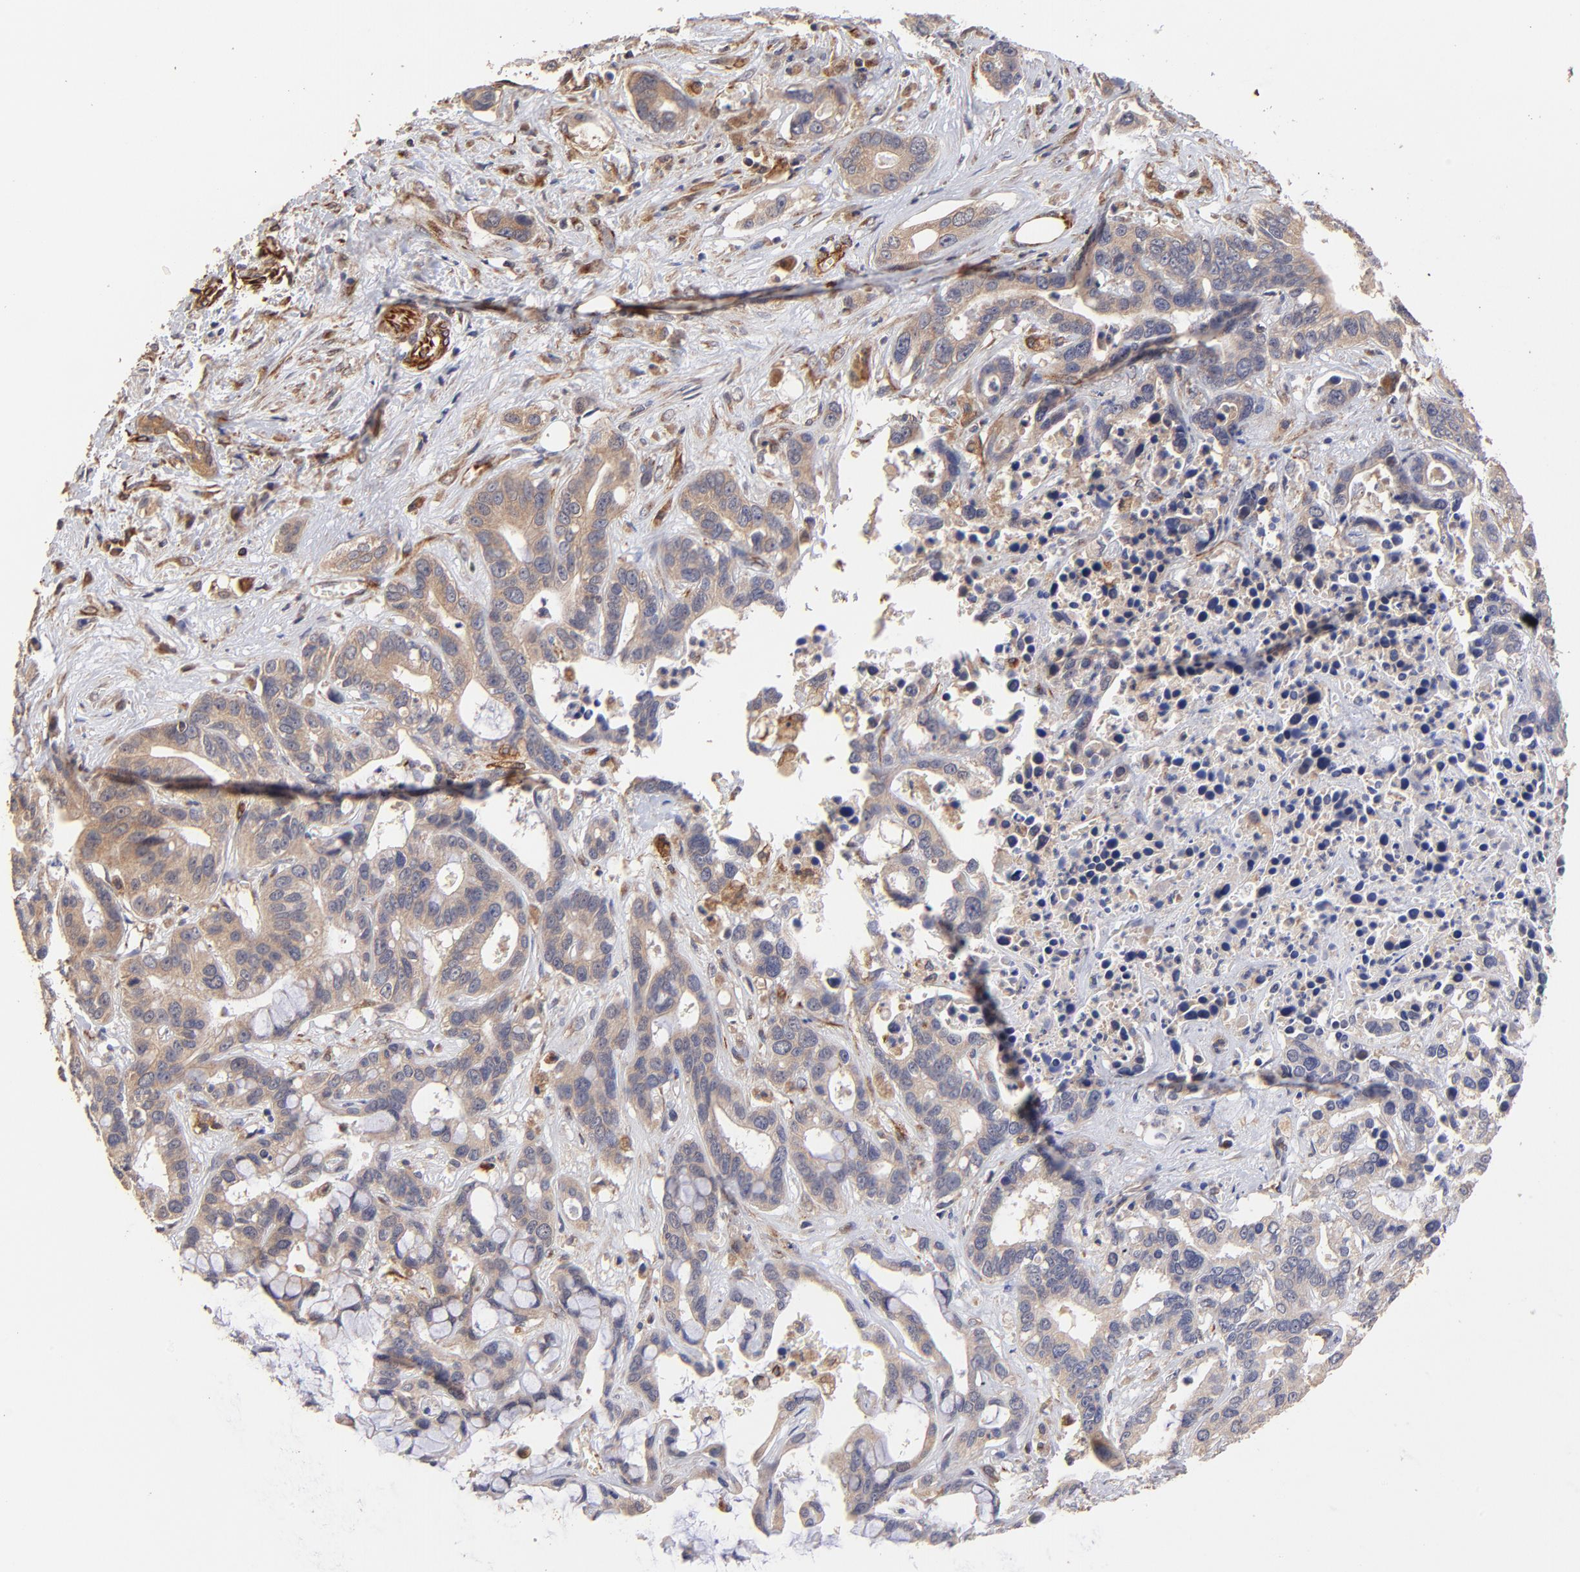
{"staining": {"intensity": "moderate", "quantity": ">75%", "location": "cytoplasmic/membranous"}, "tissue": "liver cancer", "cell_type": "Tumor cells", "image_type": "cancer", "snomed": [{"axis": "morphology", "description": "Cholangiocarcinoma"}, {"axis": "topography", "description": "Liver"}], "caption": "This is an image of immunohistochemistry (IHC) staining of liver cholangiocarcinoma, which shows moderate staining in the cytoplasmic/membranous of tumor cells.", "gene": "TNFAIP3", "patient": {"sex": "female", "age": 65}}